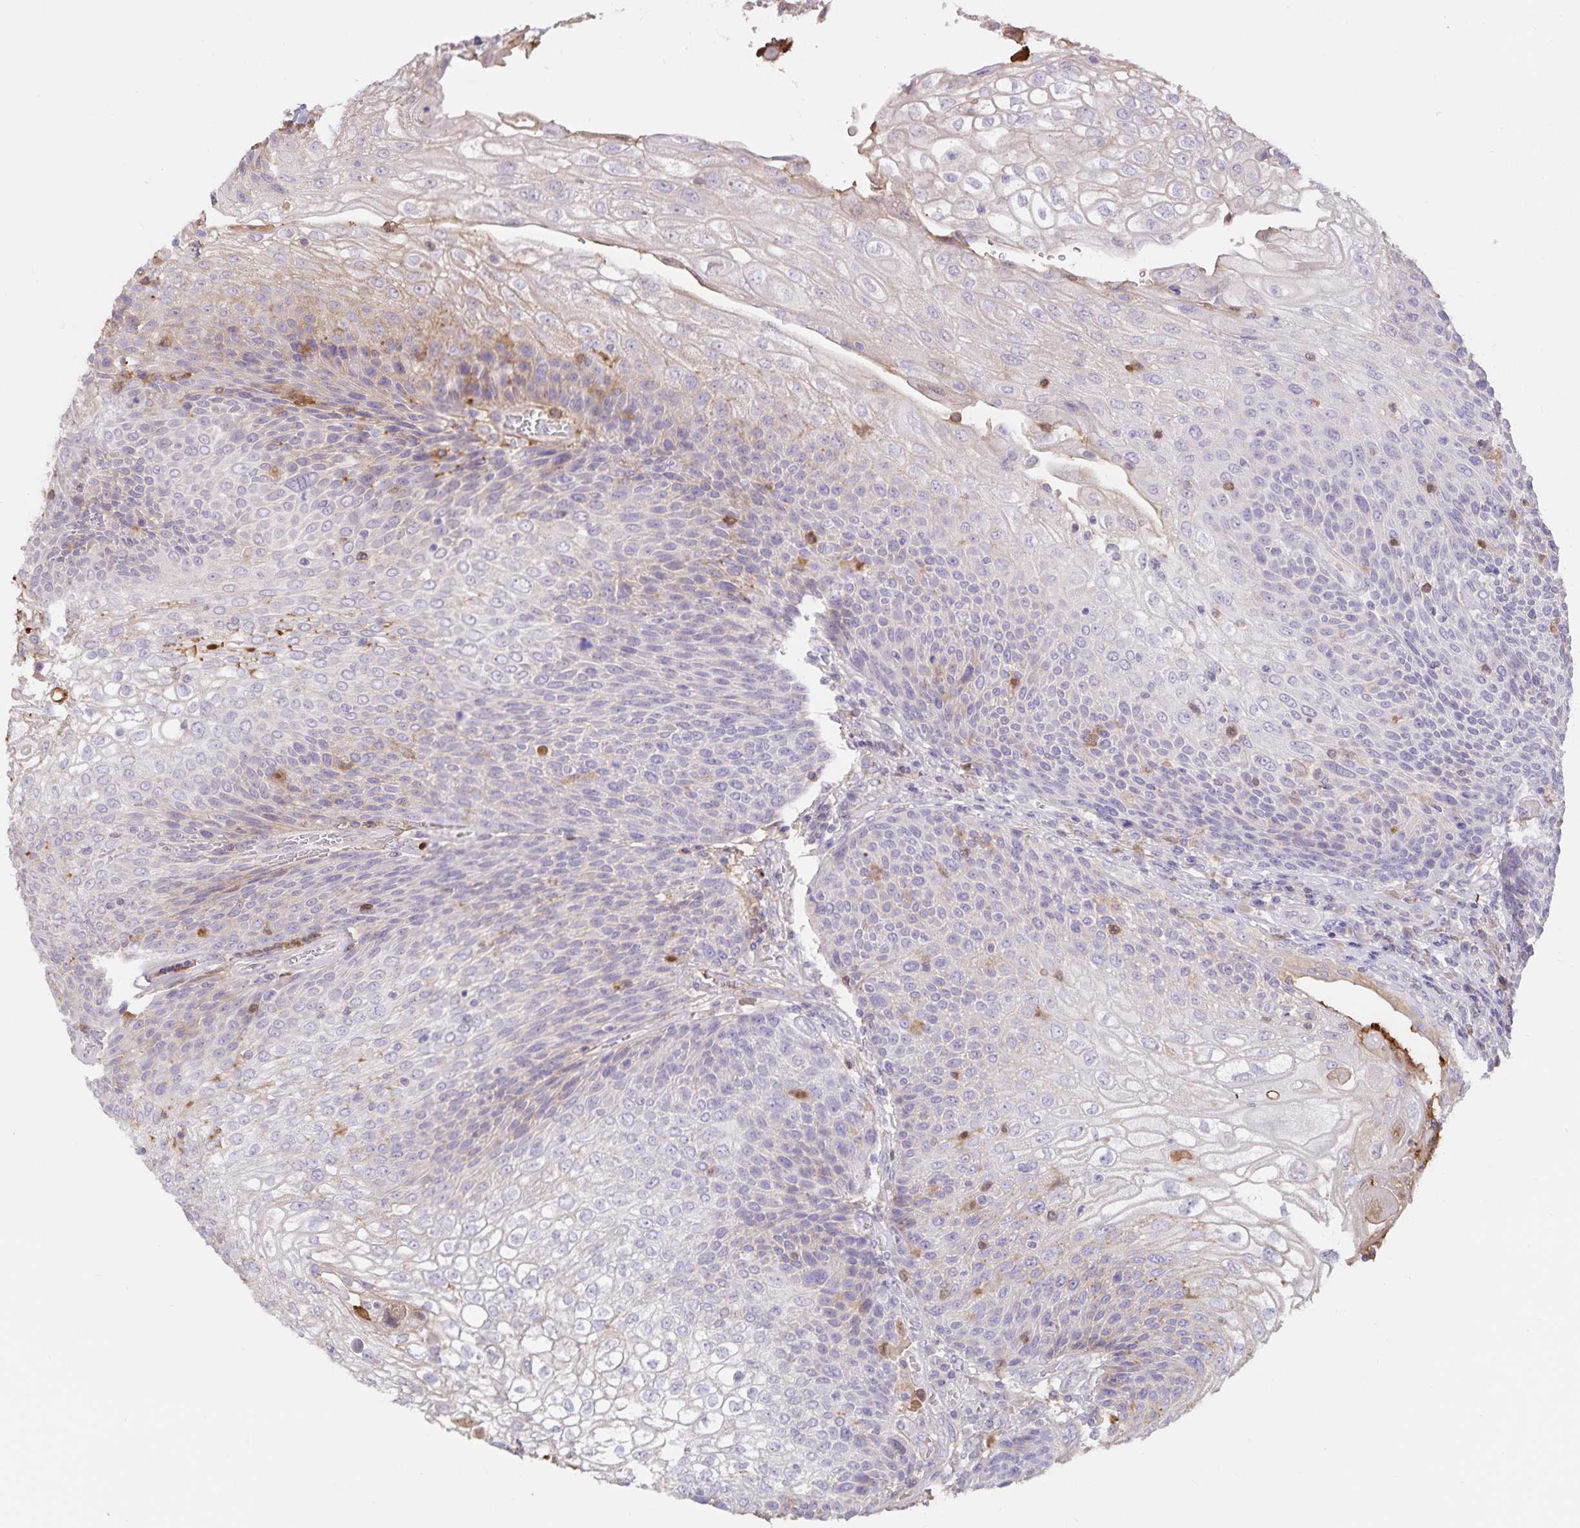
{"staining": {"intensity": "negative", "quantity": "none", "location": "none"}, "tissue": "urothelial cancer", "cell_type": "Tumor cells", "image_type": "cancer", "snomed": [{"axis": "morphology", "description": "Urothelial carcinoma, High grade"}, {"axis": "topography", "description": "Urinary bladder"}], "caption": "Tumor cells are negative for protein expression in human urothelial carcinoma (high-grade).", "gene": "FGG", "patient": {"sex": "female", "age": 70}}